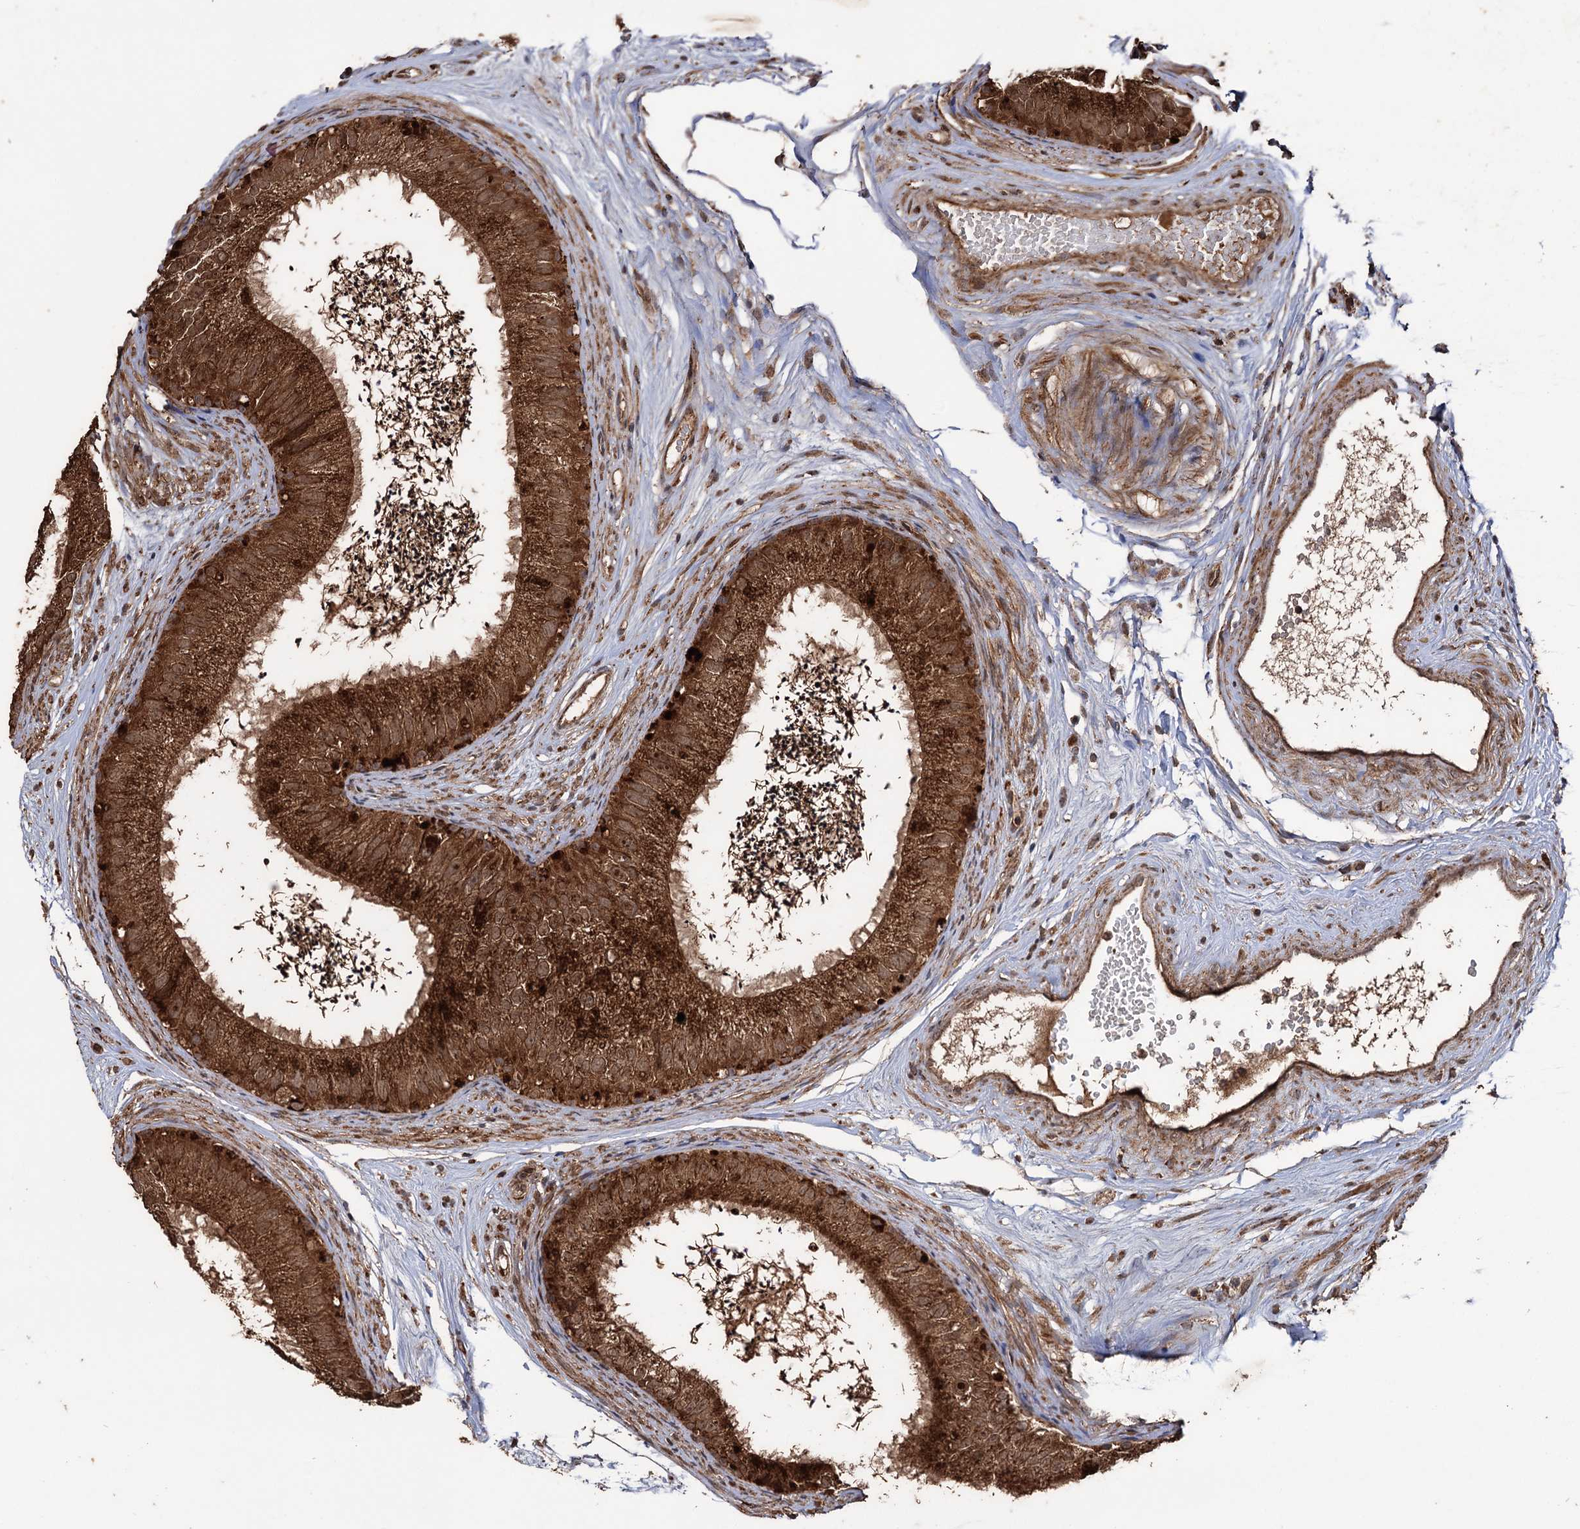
{"staining": {"intensity": "strong", "quantity": ">75%", "location": "cytoplasmic/membranous"}, "tissue": "epididymis", "cell_type": "Glandular cells", "image_type": "normal", "snomed": [{"axis": "morphology", "description": "Normal tissue, NOS"}, {"axis": "topography", "description": "Epididymis"}], "caption": "An immunohistochemistry (IHC) micrograph of benign tissue is shown. Protein staining in brown labels strong cytoplasmic/membranous positivity in epididymis within glandular cells.", "gene": "IPO4", "patient": {"sex": "male", "age": 77}}